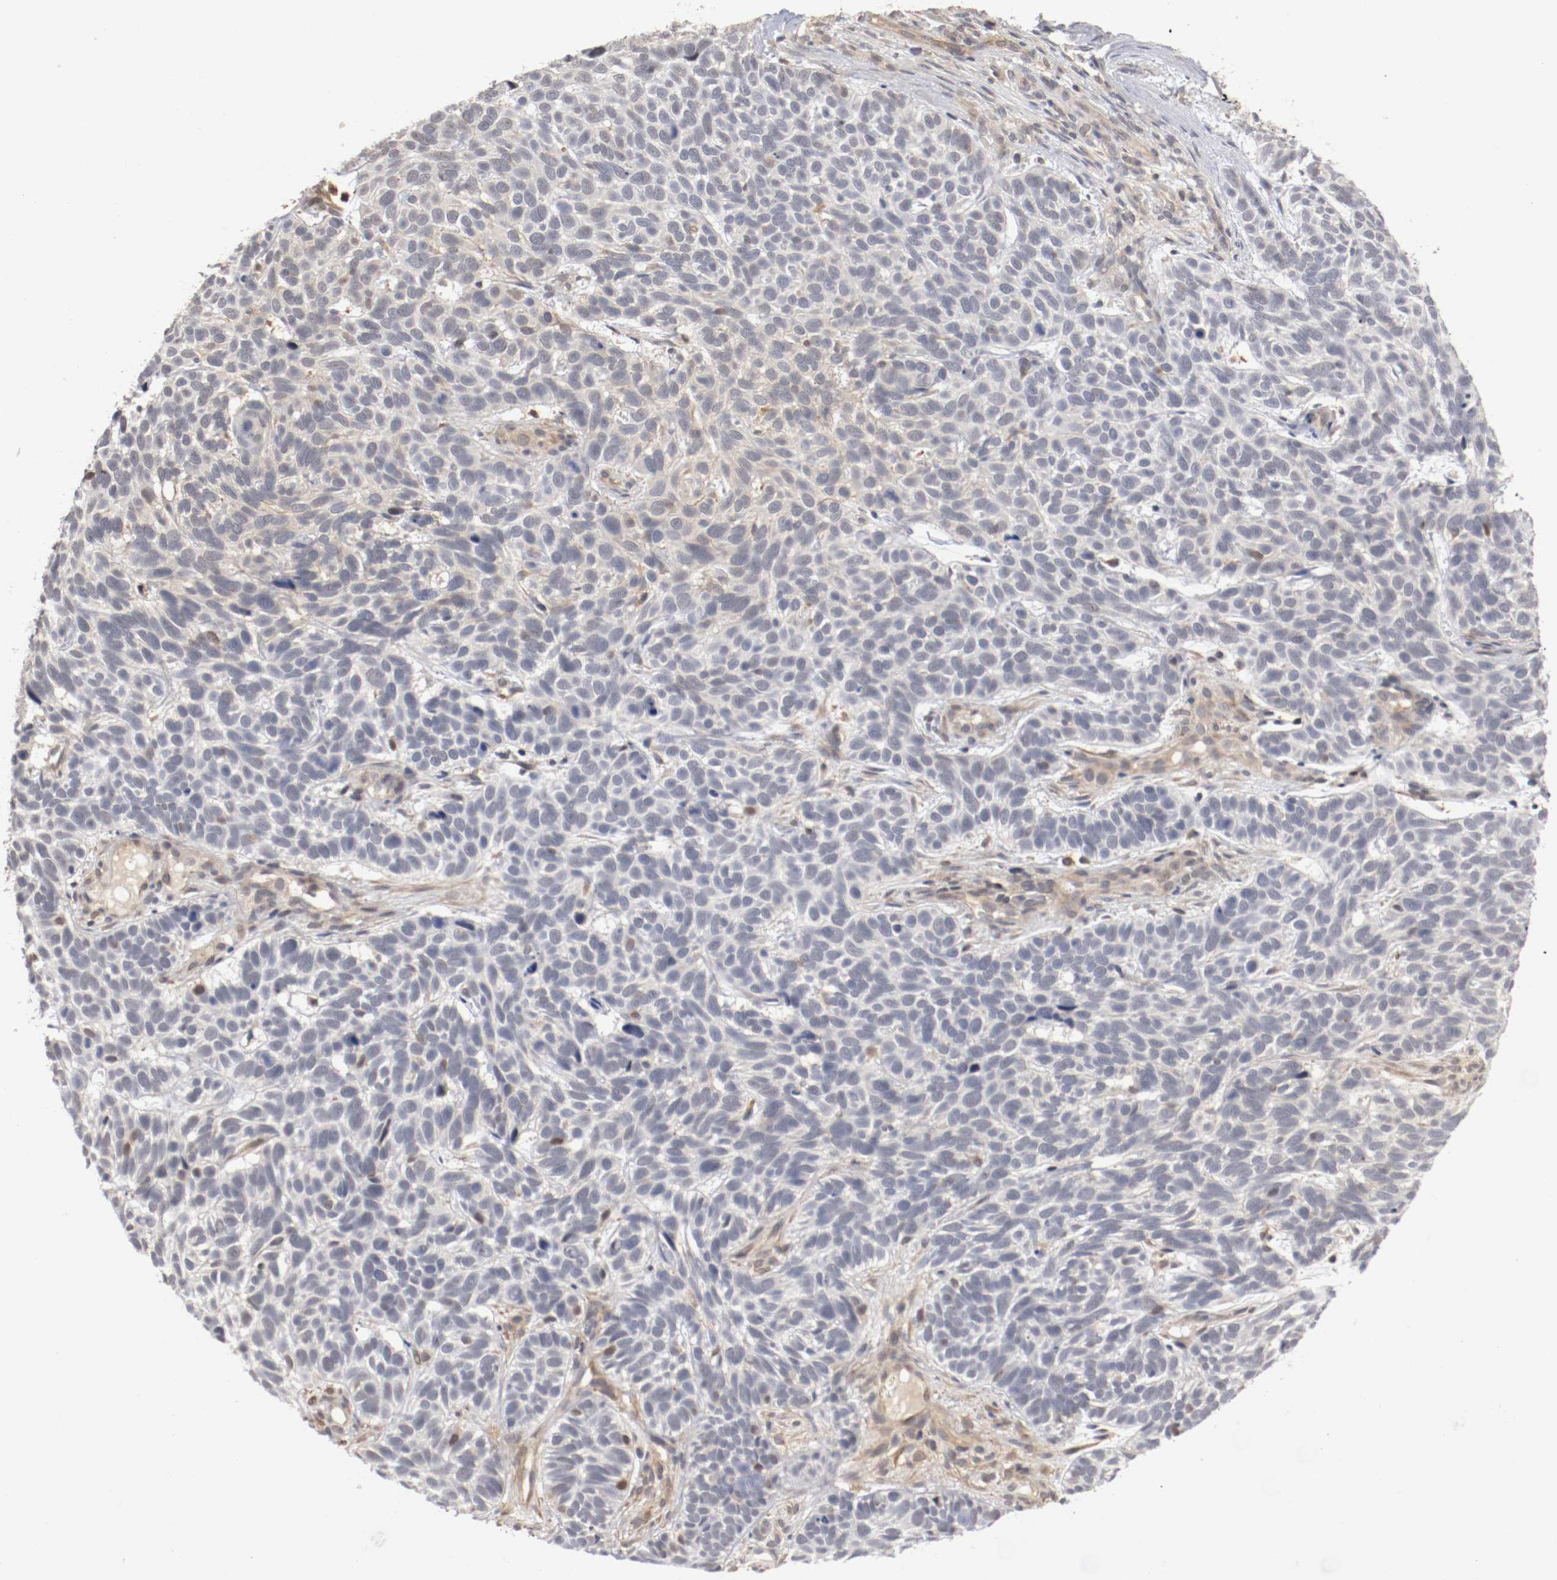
{"staining": {"intensity": "negative", "quantity": "none", "location": "none"}, "tissue": "skin cancer", "cell_type": "Tumor cells", "image_type": "cancer", "snomed": [{"axis": "morphology", "description": "Basal cell carcinoma"}, {"axis": "topography", "description": "Skin"}], "caption": "Skin cancer (basal cell carcinoma) was stained to show a protein in brown. There is no significant staining in tumor cells.", "gene": "RBM23", "patient": {"sex": "male", "age": 87}}